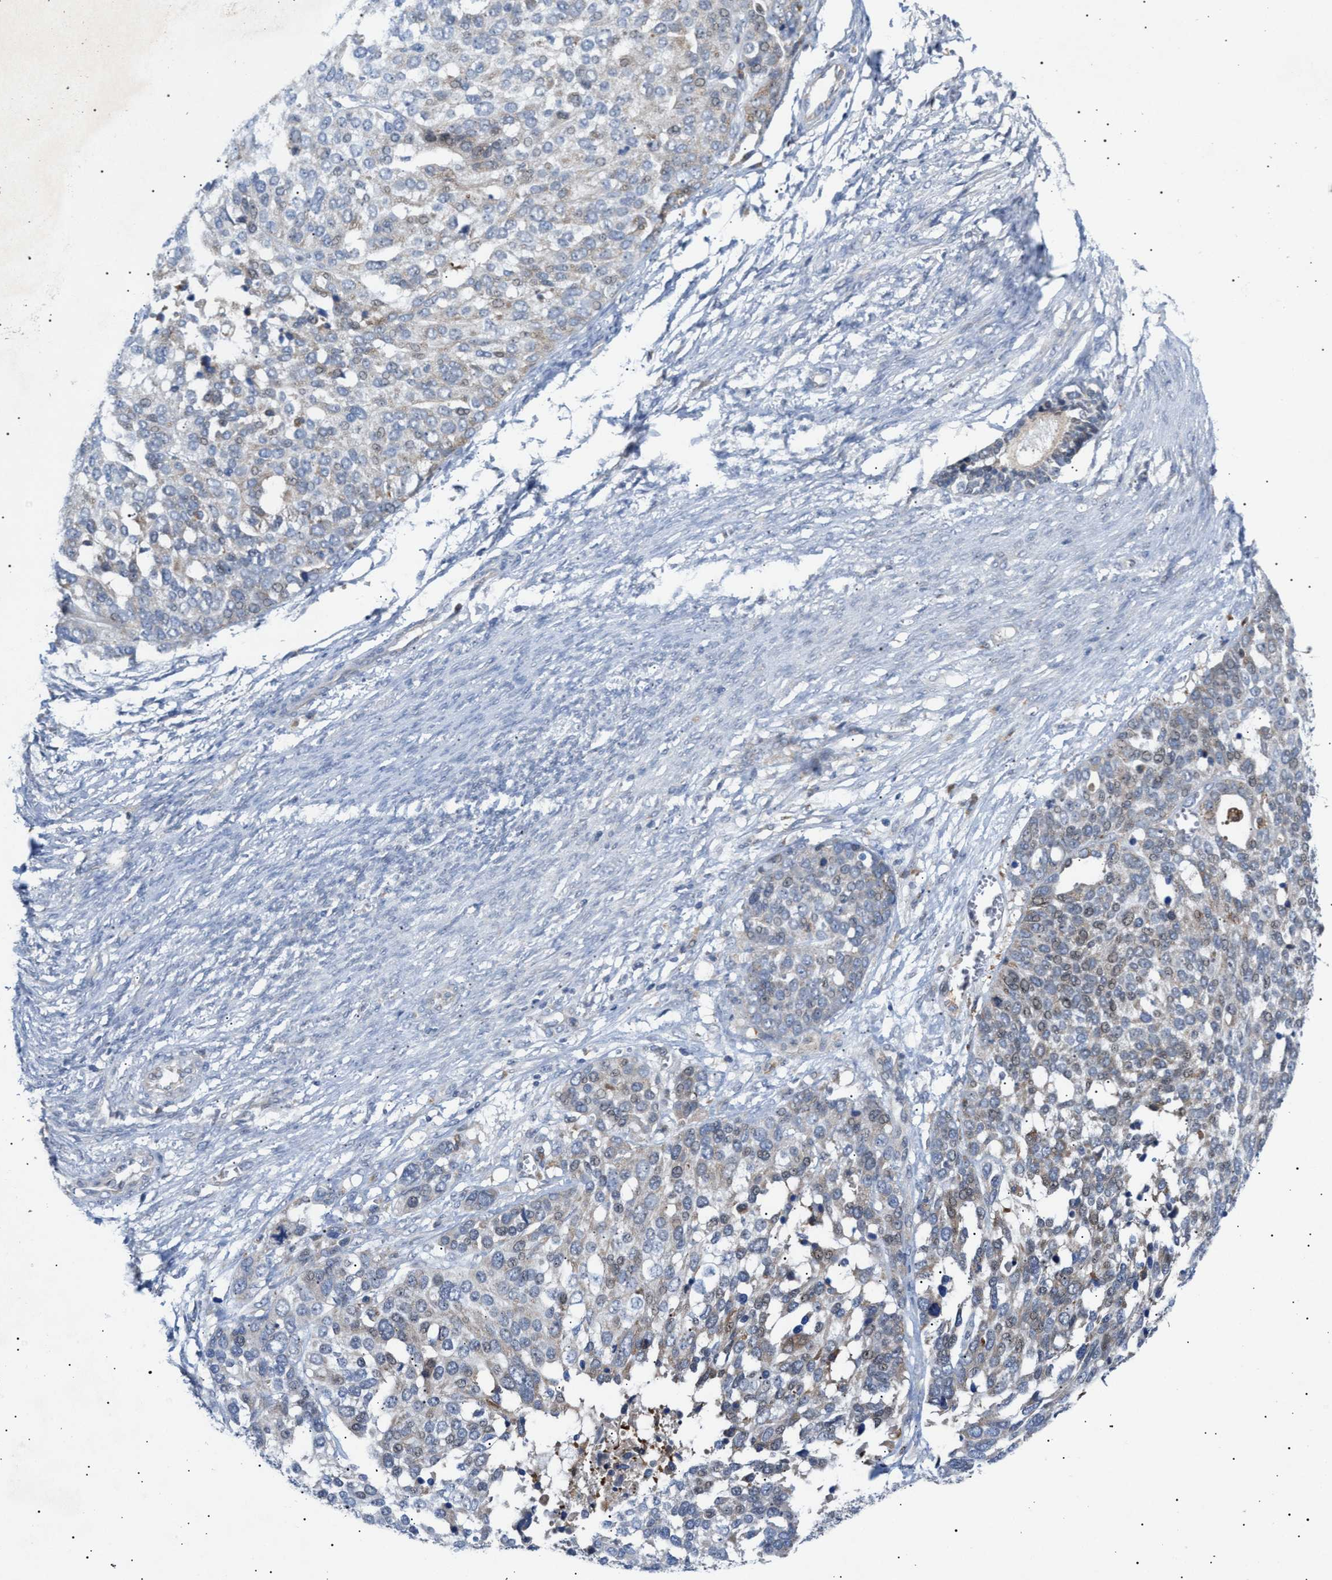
{"staining": {"intensity": "weak", "quantity": "25%-75%", "location": "cytoplasmic/membranous,nuclear"}, "tissue": "ovarian cancer", "cell_type": "Tumor cells", "image_type": "cancer", "snomed": [{"axis": "morphology", "description": "Cystadenocarcinoma, serous, NOS"}, {"axis": "topography", "description": "Ovary"}], "caption": "An image showing weak cytoplasmic/membranous and nuclear expression in about 25%-75% of tumor cells in ovarian serous cystadenocarcinoma, as visualized by brown immunohistochemical staining.", "gene": "SIRT5", "patient": {"sex": "female", "age": 44}}